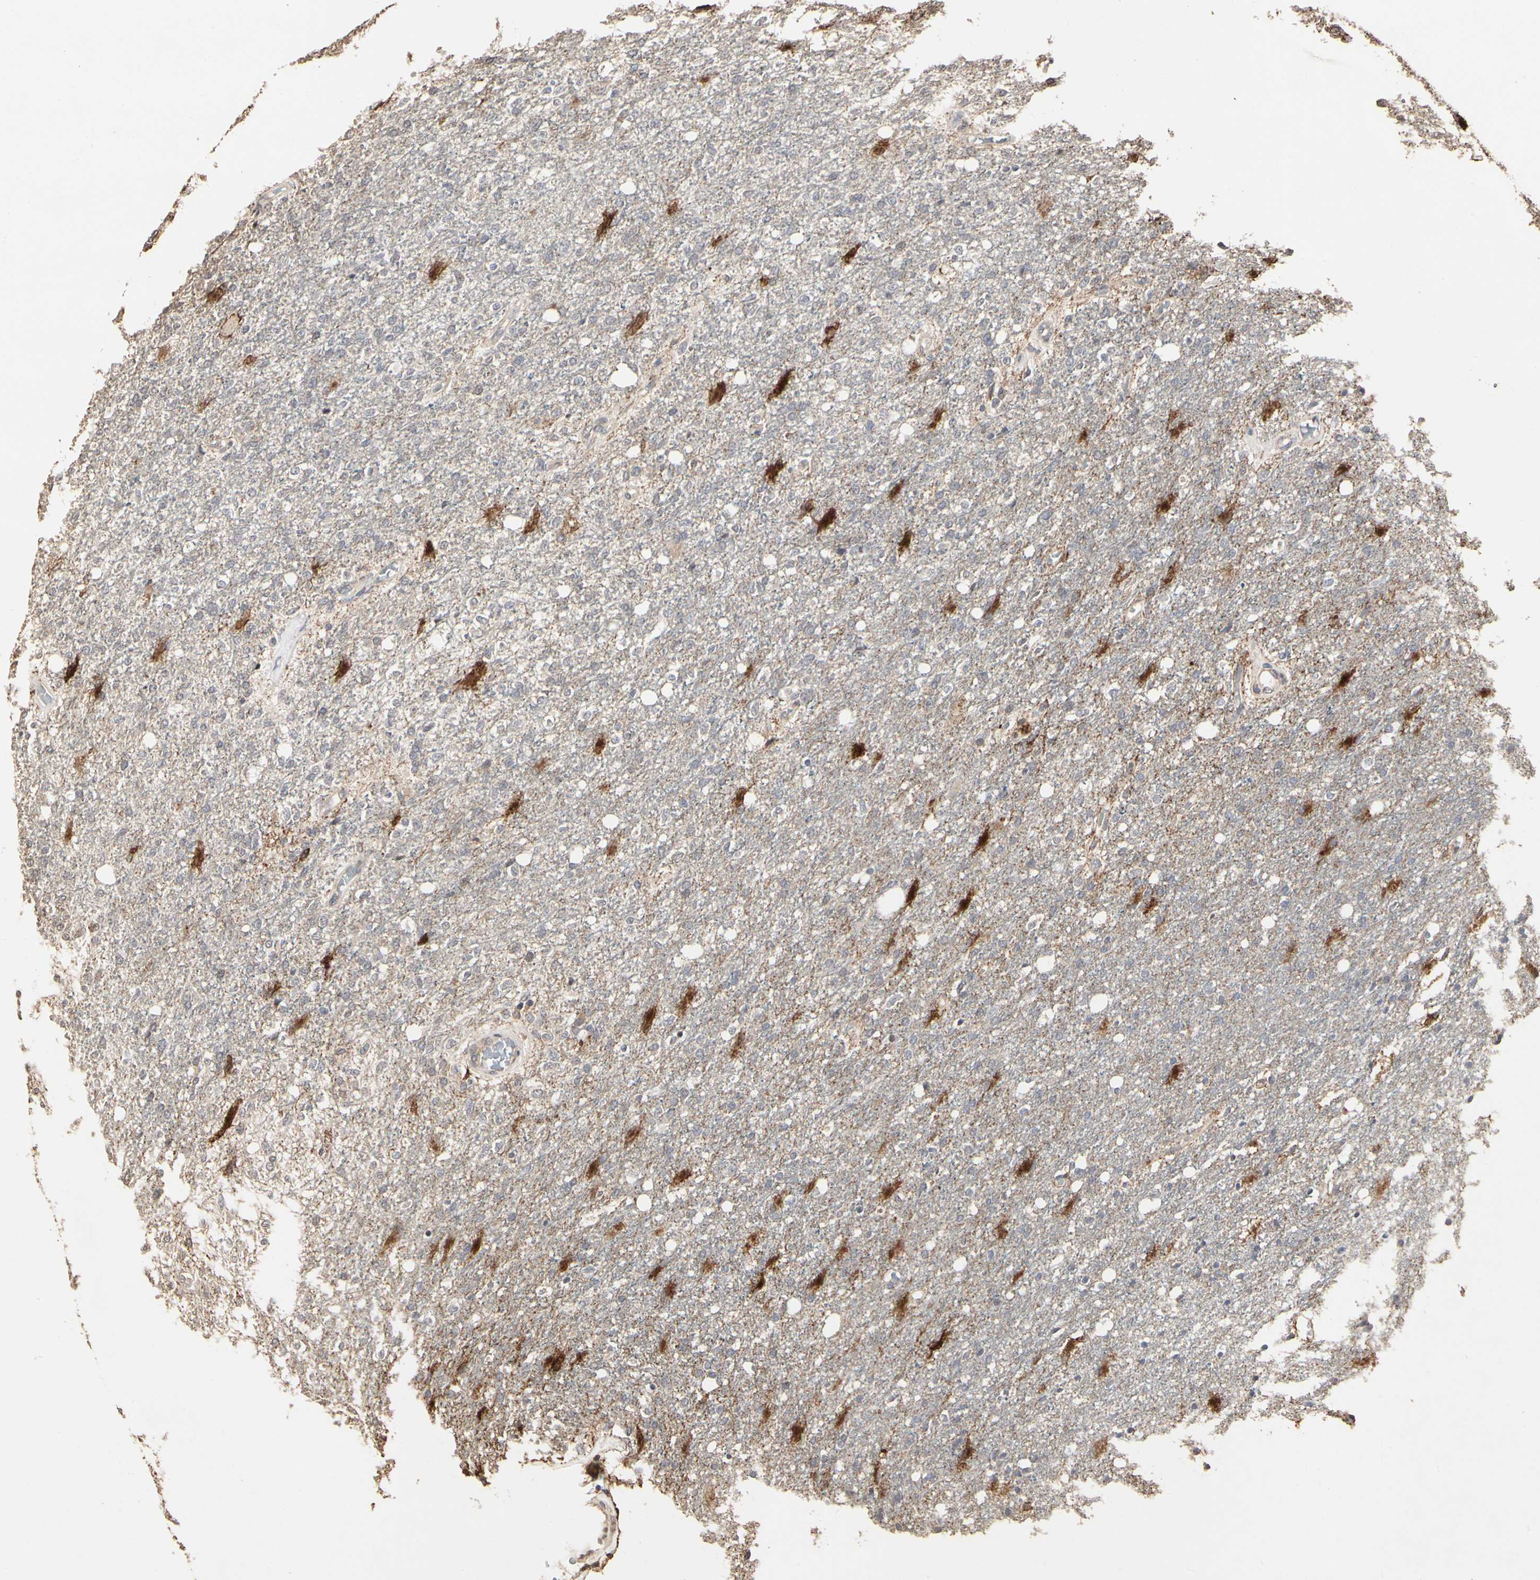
{"staining": {"intensity": "strong", "quantity": "<25%", "location": "cytoplasmic/membranous"}, "tissue": "glioma", "cell_type": "Tumor cells", "image_type": "cancer", "snomed": [{"axis": "morphology", "description": "Normal tissue, NOS"}, {"axis": "morphology", "description": "Glioma, malignant, High grade"}, {"axis": "topography", "description": "Cerebral cortex"}], "caption": "Human malignant glioma (high-grade) stained with a brown dye exhibits strong cytoplasmic/membranous positive positivity in approximately <25% of tumor cells.", "gene": "TAOK1", "patient": {"sex": "male", "age": 77}}